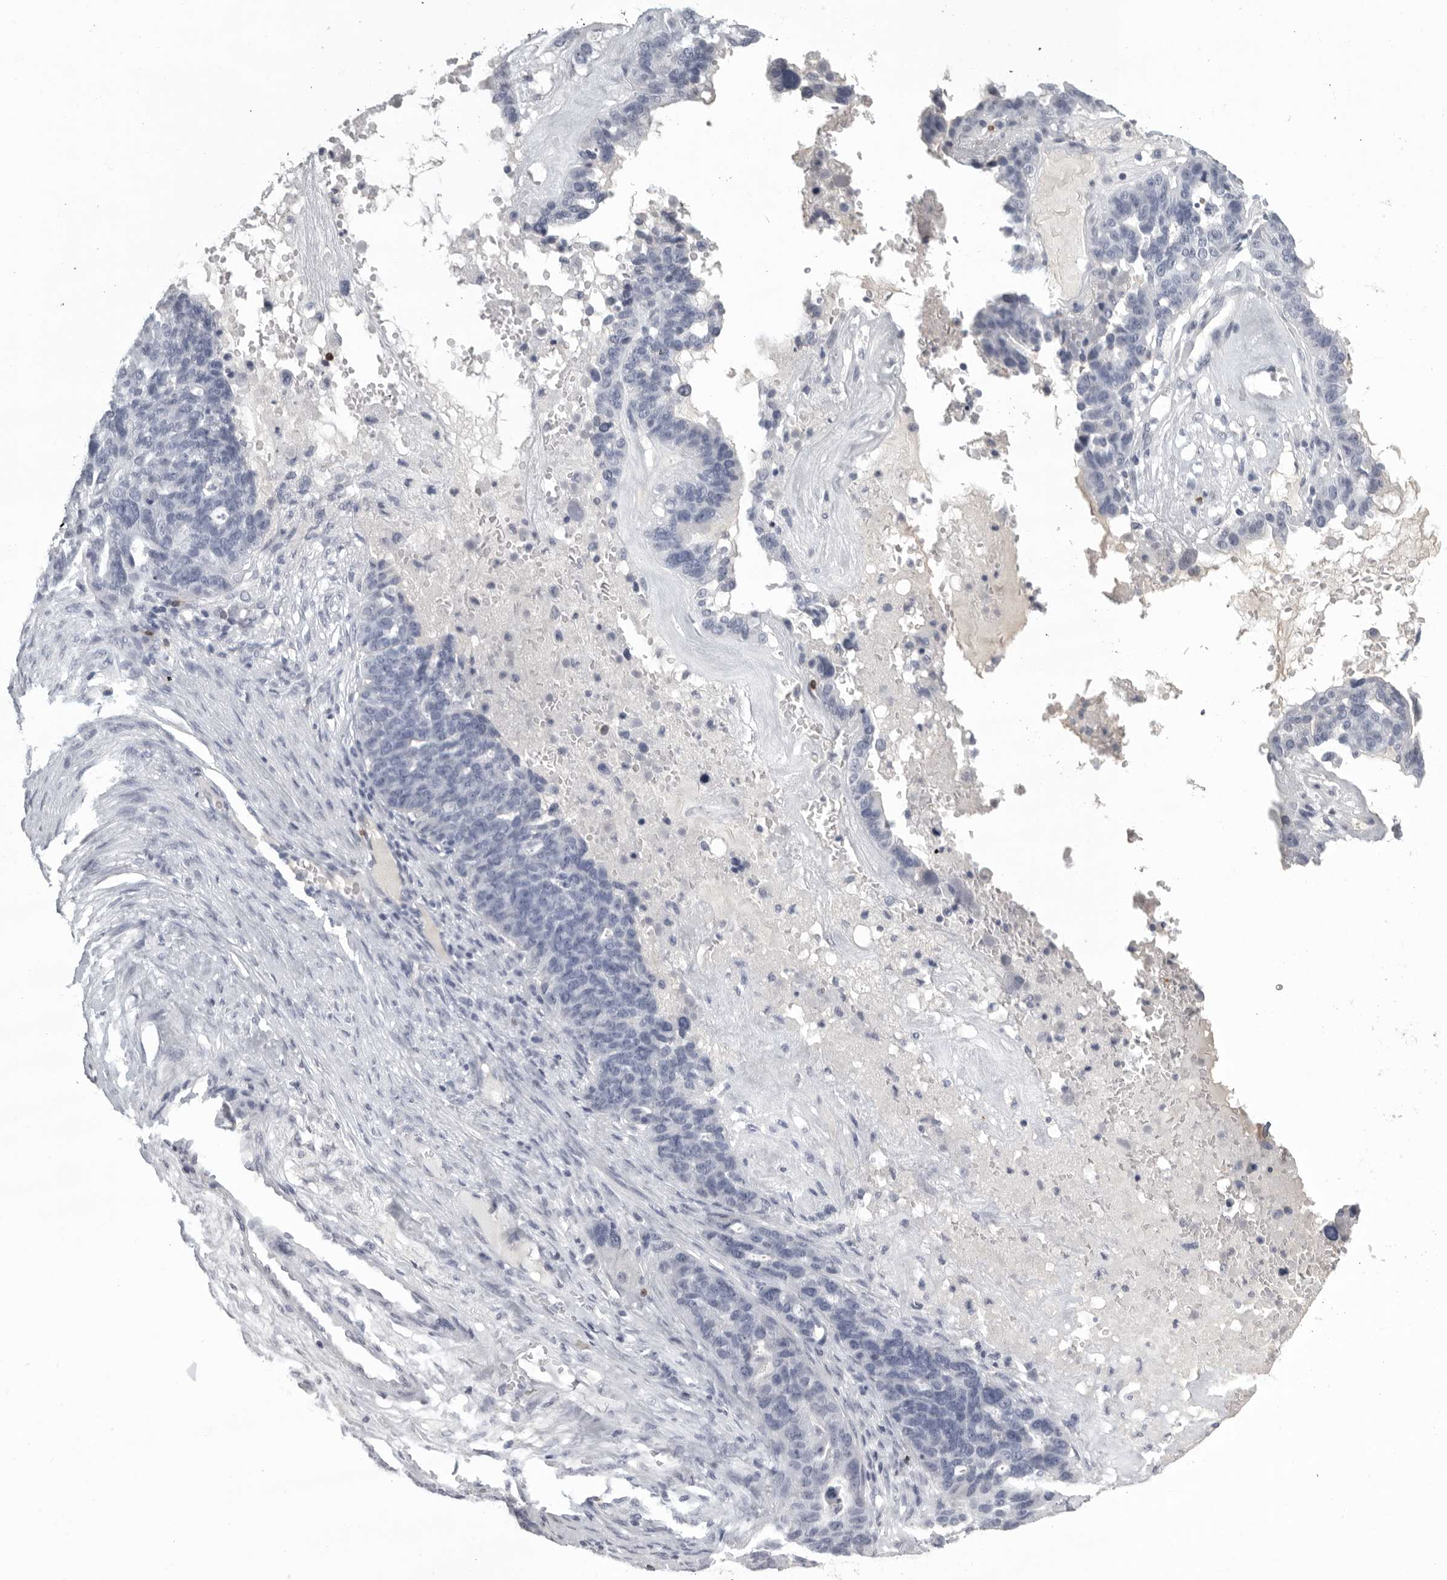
{"staining": {"intensity": "negative", "quantity": "none", "location": "none"}, "tissue": "ovarian cancer", "cell_type": "Tumor cells", "image_type": "cancer", "snomed": [{"axis": "morphology", "description": "Cystadenocarcinoma, serous, NOS"}, {"axis": "topography", "description": "Ovary"}], "caption": "High magnification brightfield microscopy of ovarian cancer (serous cystadenocarcinoma) stained with DAB (3,3'-diaminobenzidine) (brown) and counterstained with hematoxylin (blue): tumor cells show no significant positivity.", "gene": "GNLY", "patient": {"sex": "female", "age": 59}}